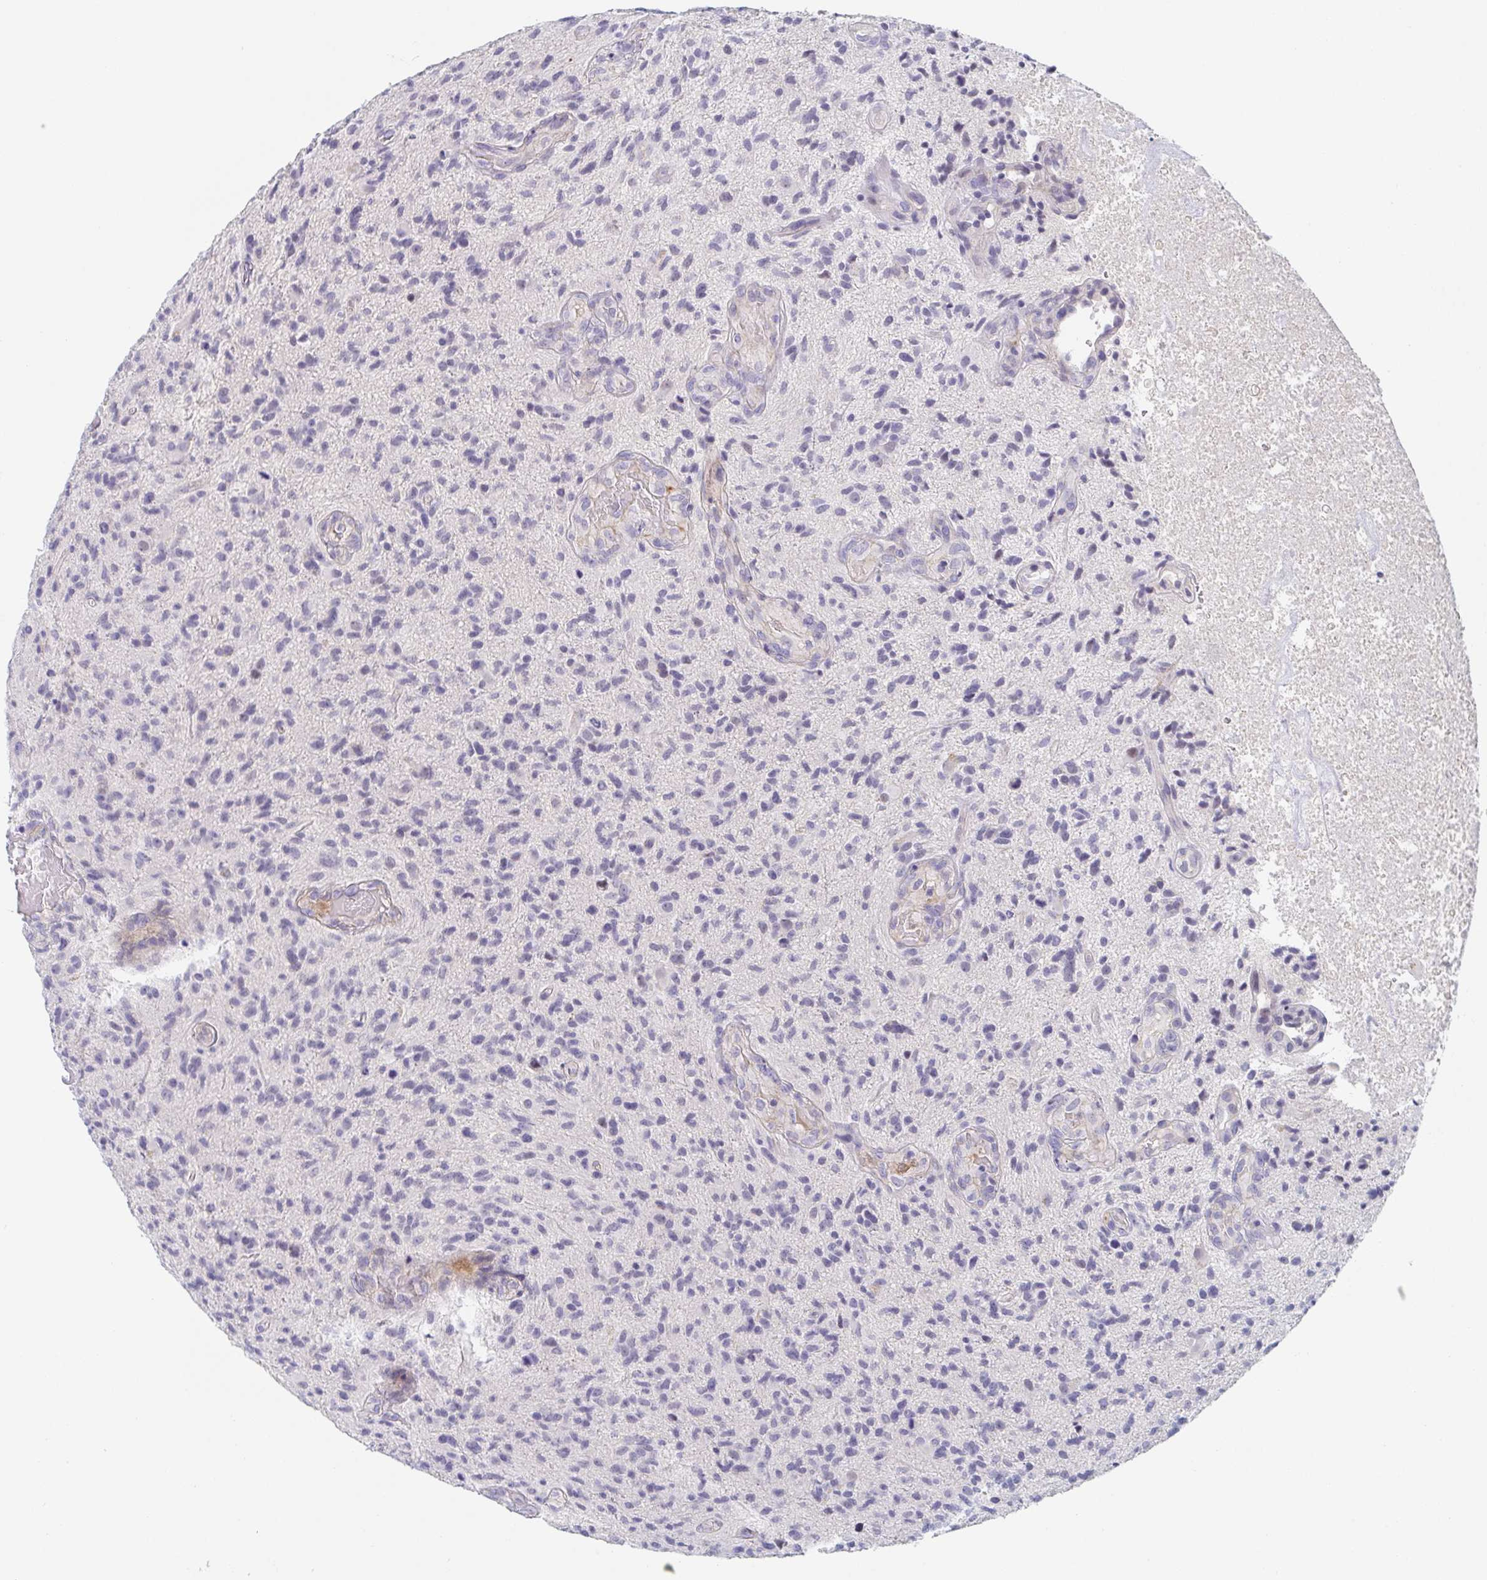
{"staining": {"intensity": "negative", "quantity": "none", "location": "none"}, "tissue": "glioma", "cell_type": "Tumor cells", "image_type": "cancer", "snomed": [{"axis": "morphology", "description": "Glioma, malignant, High grade"}, {"axis": "topography", "description": "Brain"}], "caption": "IHC histopathology image of glioma stained for a protein (brown), which shows no expression in tumor cells.", "gene": "RHOV", "patient": {"sex": "male", "age": 55}}